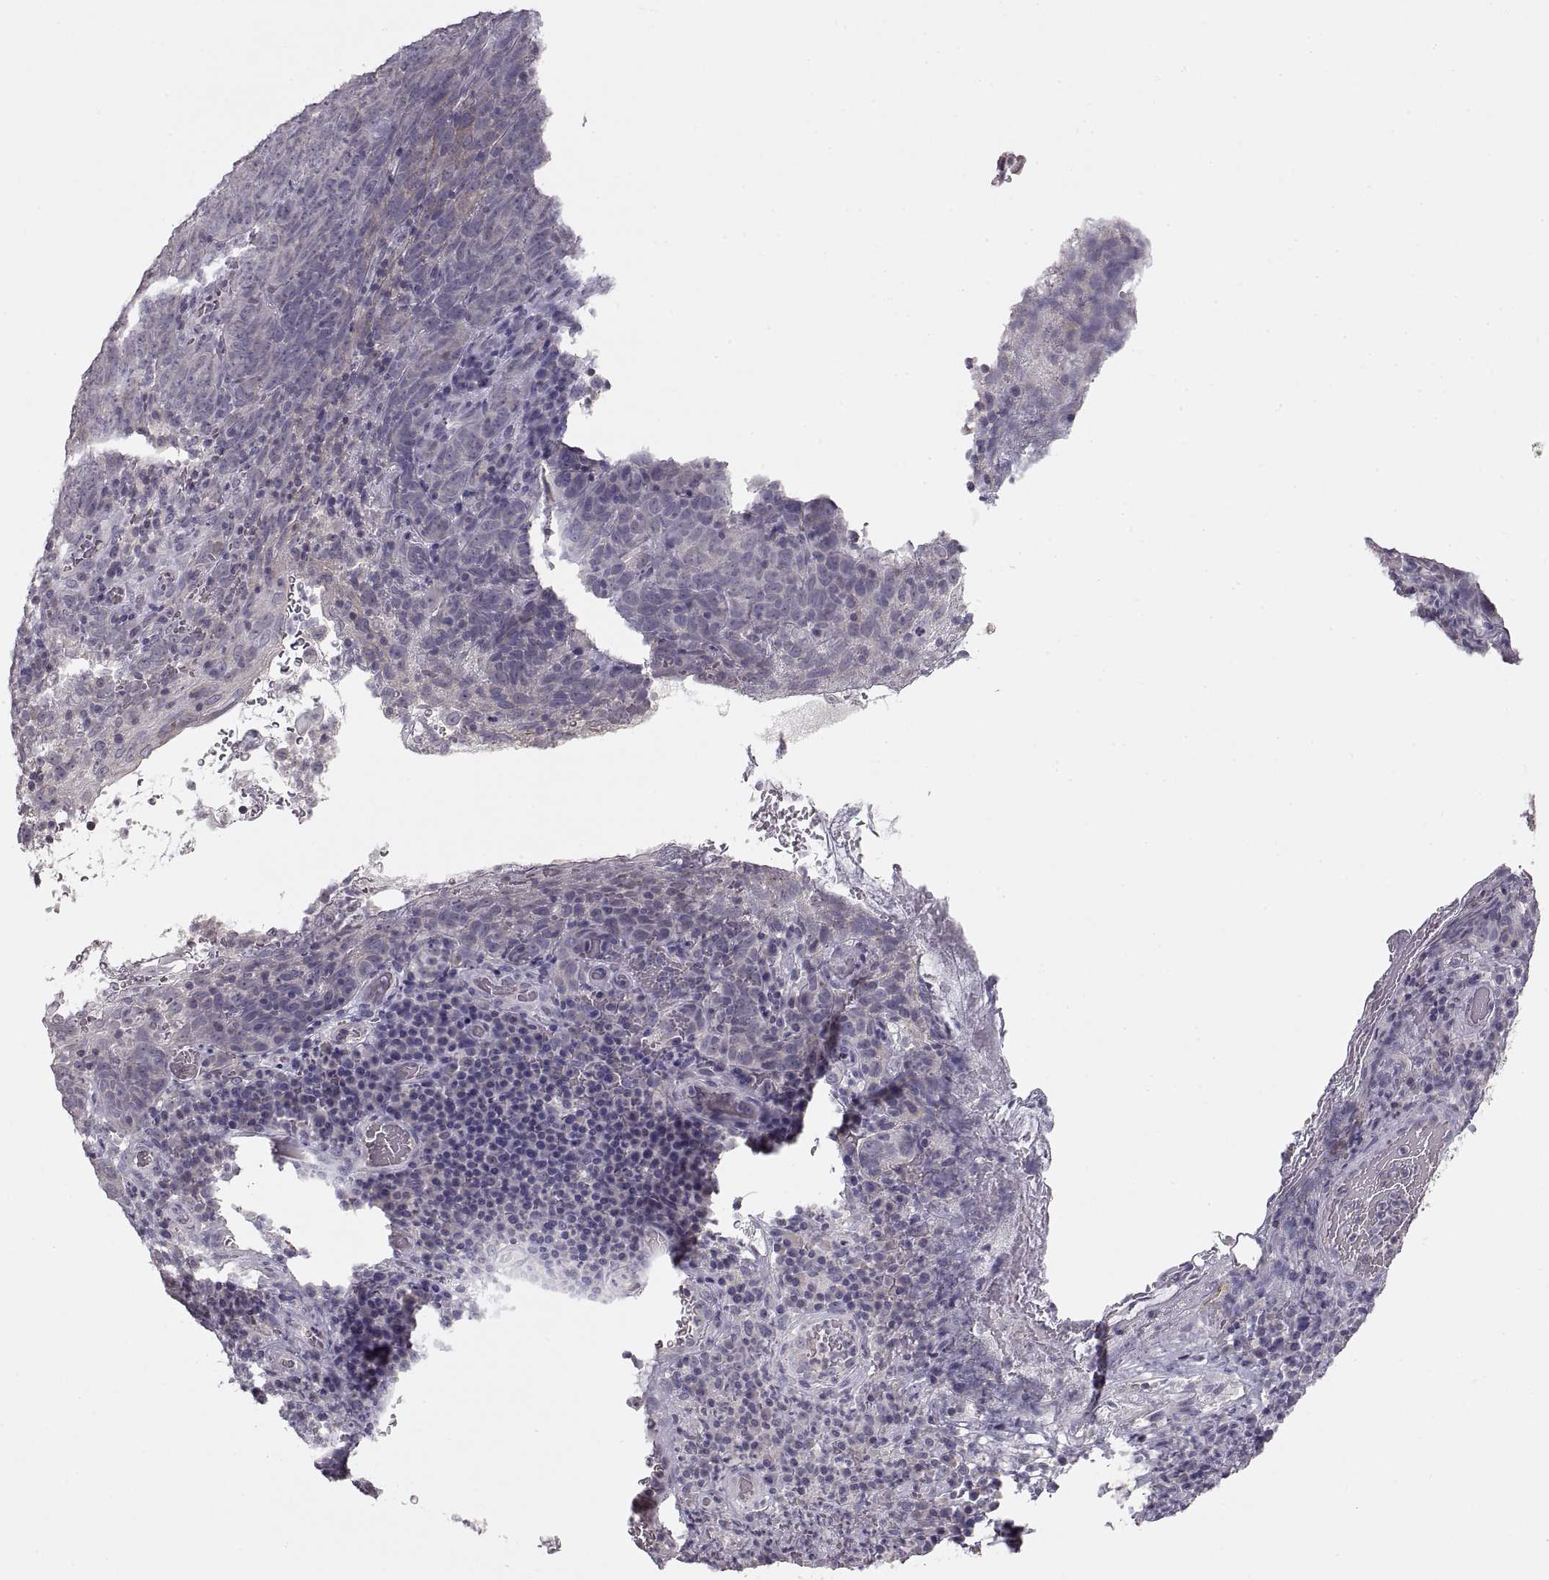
{"staining": {"intensity": "negative", "quantity": "none", "location": "none"}, "tissue": "skin cancer", "cell_type": "Tumor cells", "image_type": "cancer", "snomed": [{"axis": "morphology", "description": "Squamous cell carcinoma, NOS"}, {"axis": "topography", "description": "Skin"}, {"axis": "topography", "description": "Anal"}], "caption": "A micrograph of skin cancer stained for a protein exhibits no brown staining in tumor cells.", "gene": "ADAM11", "patient": {"sex": "female", "age": 51}}